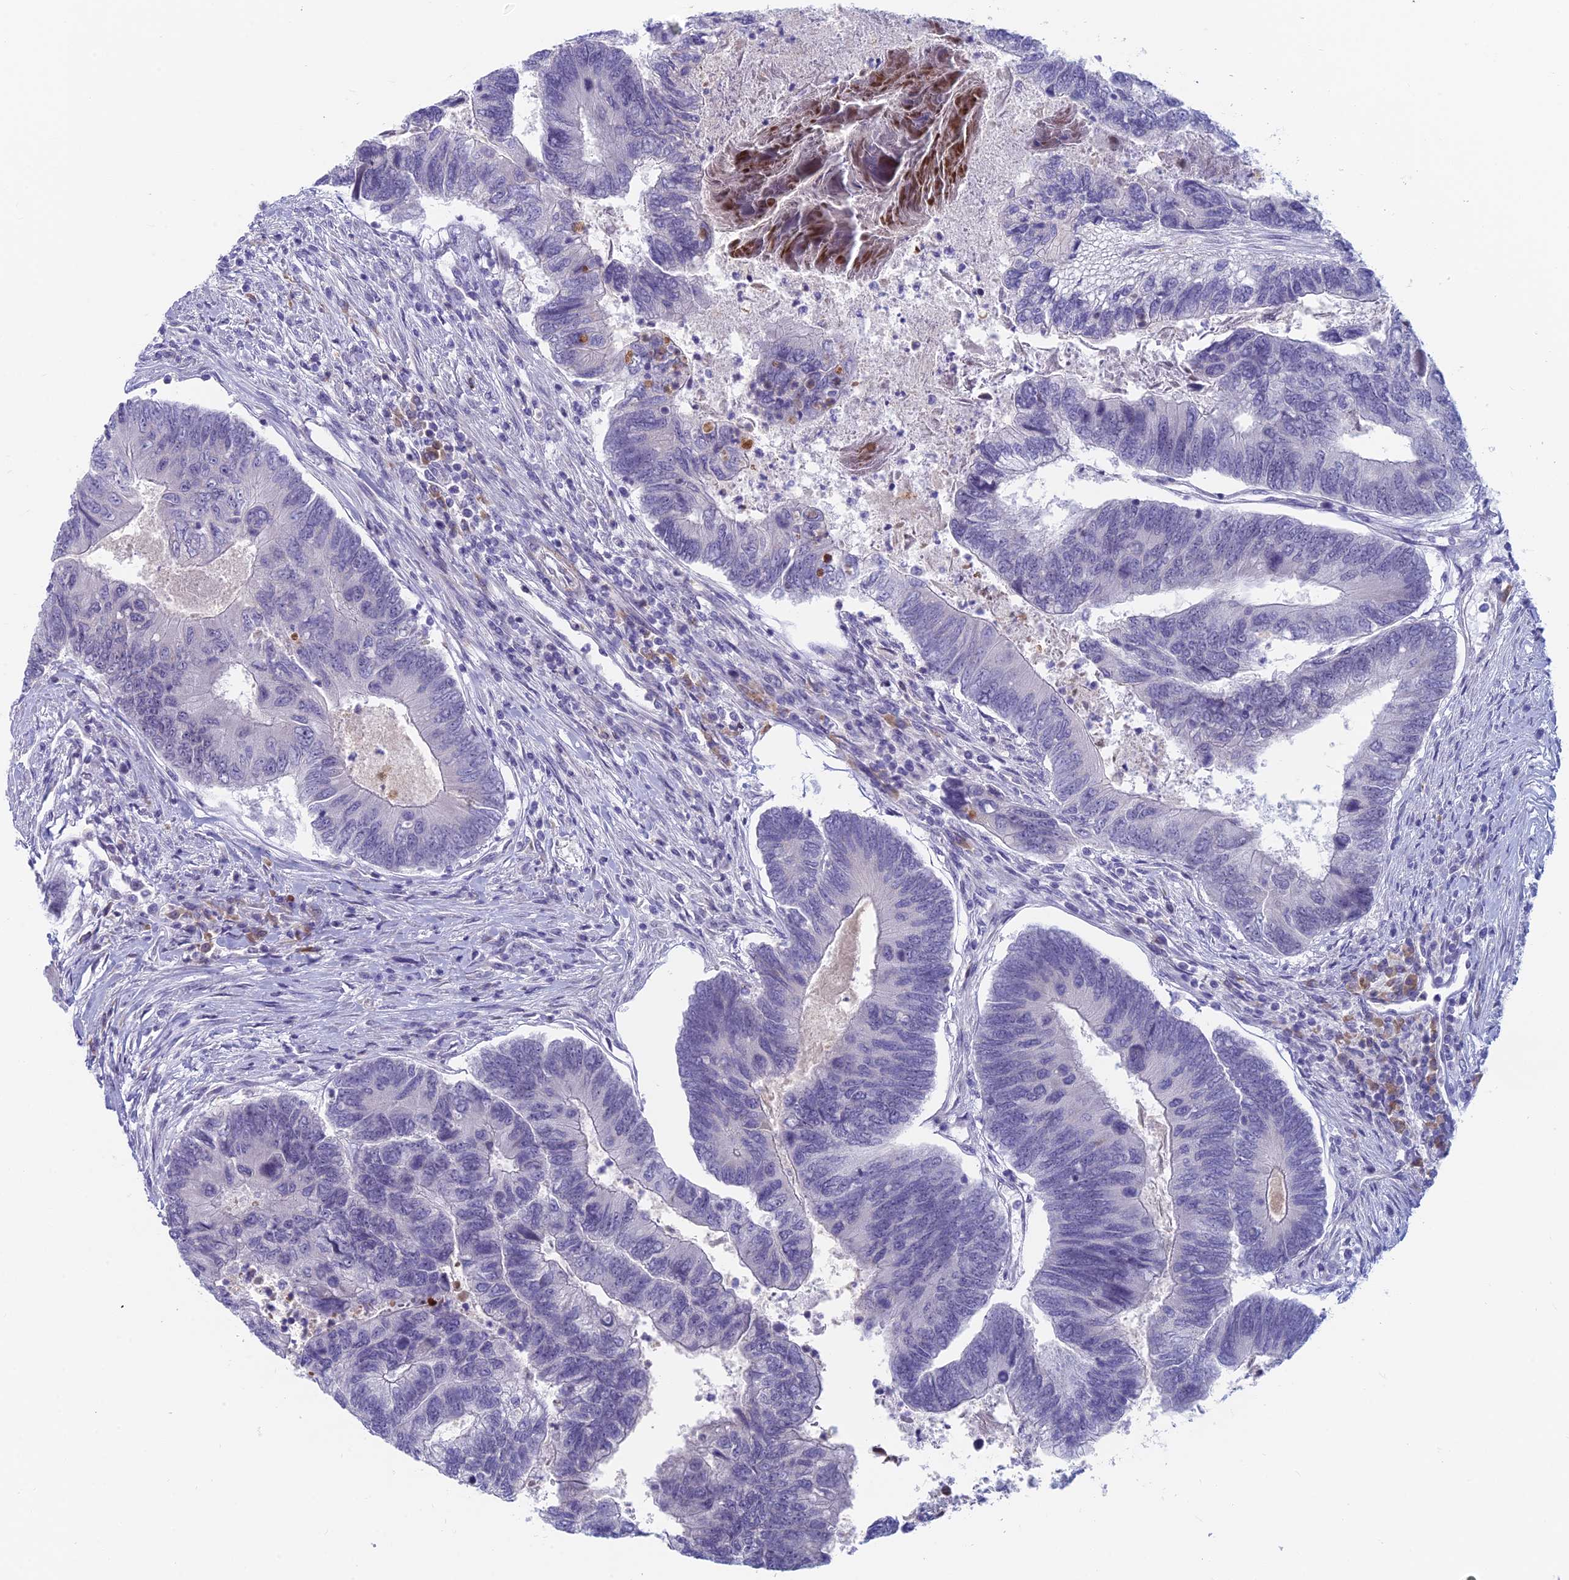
{"staining": {"intensity": "negative", "quantity": "none", "location": "none"}, "tissue": "colorectal cancer", "cell_type": "Tumor cells", "image_type": "cancer", "snomed": [{"axis": "morphology", "description": "Adenocarcinoma, NOS"}, {"axis": "topography", "description": "Colon"}], "caption": "Photomicrograph shows no significant protein positivity in tumor cells of colorectal adenocarcinoma.", "gene": "PPP1R26", "patient": {"sex": "female", "age": 67}}